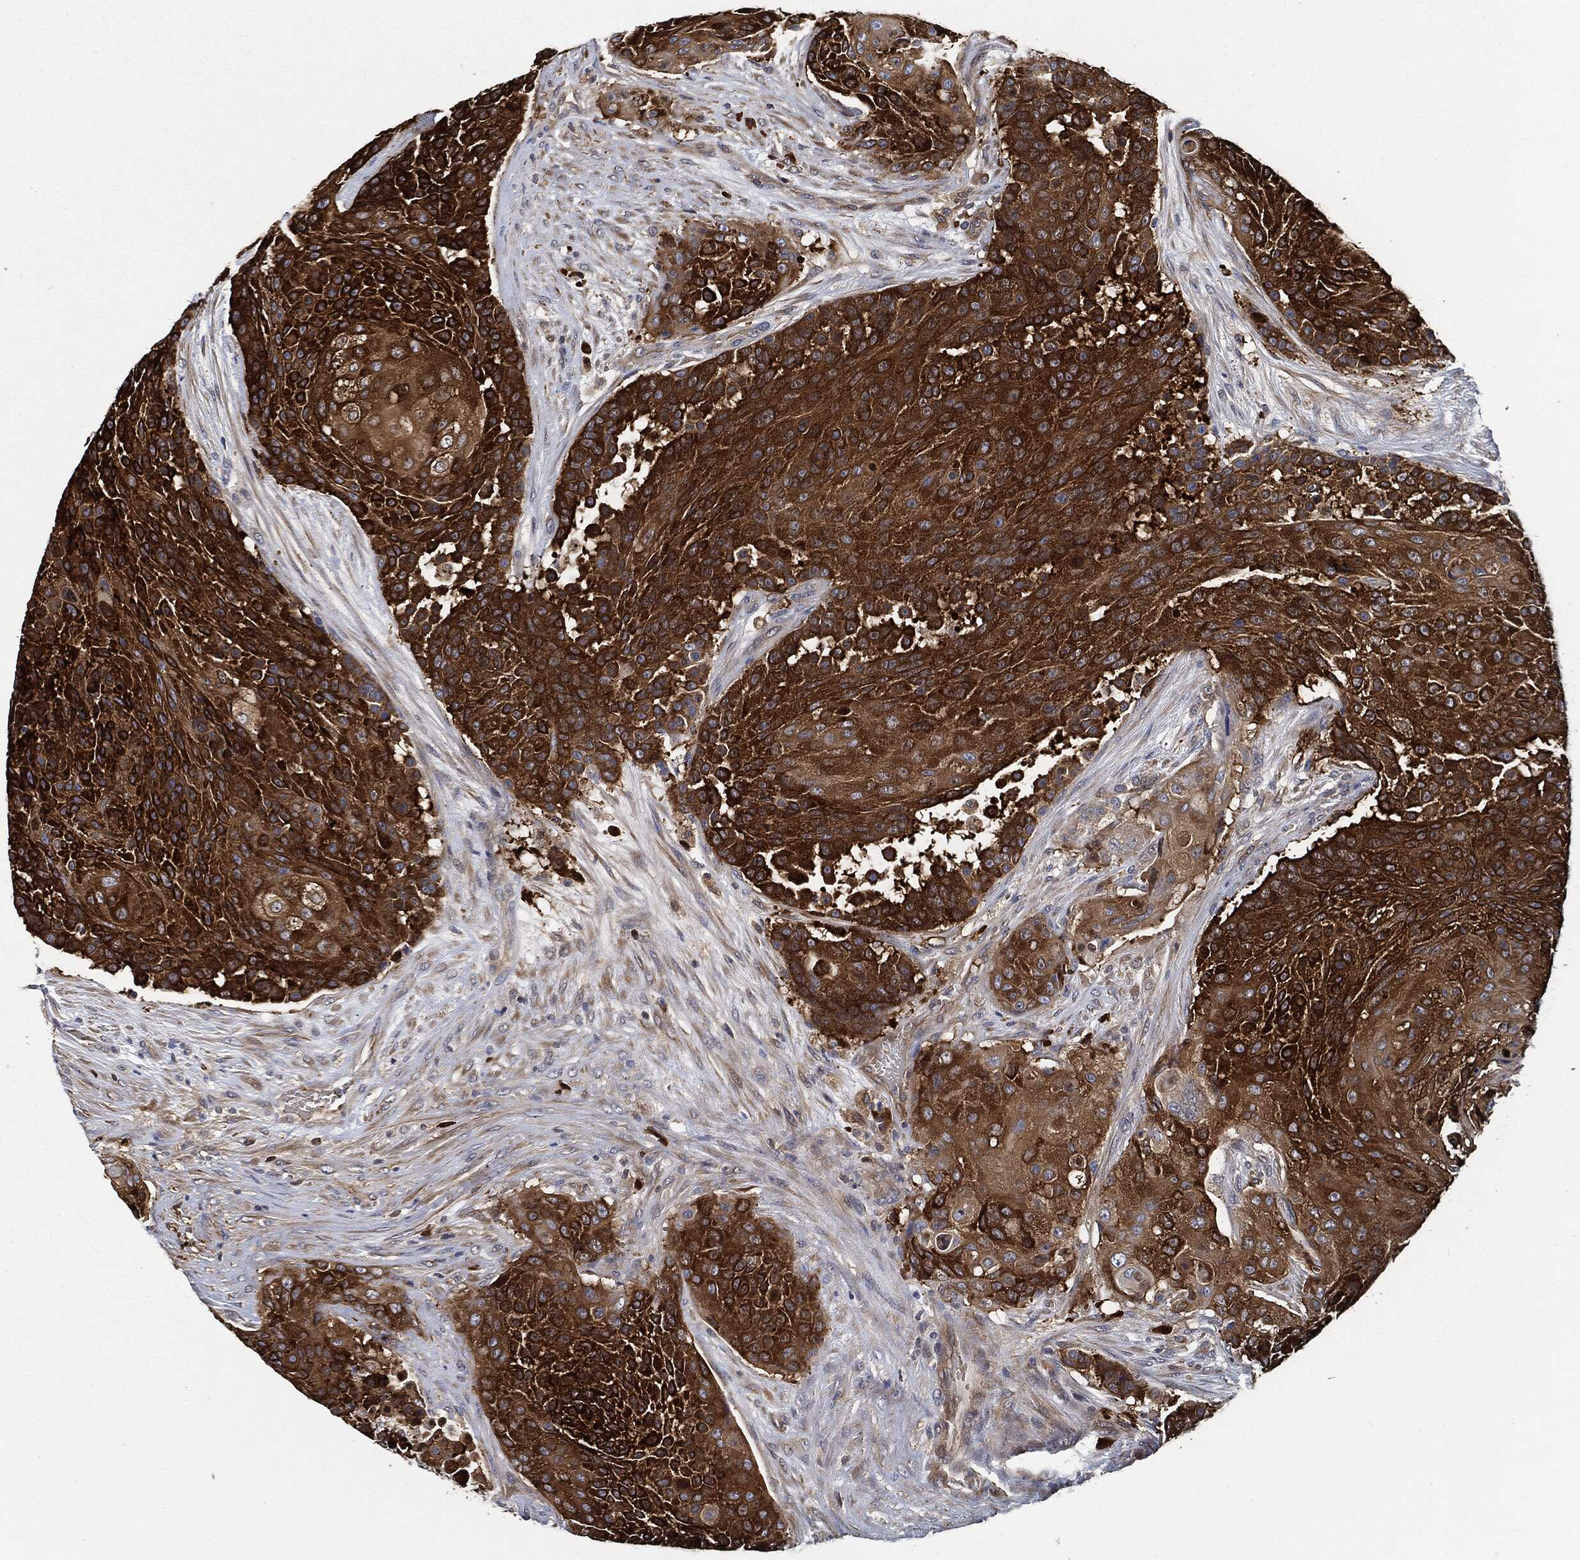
{"staining": {"intensity": "strong", "quantity": ">75%", "location": "cytoplasmic/membranous"}, "tissue": "urothelial cancer", "cell_type": "Tumor cells", "image_type": "cancer", "snomed": [{"axis": "morphology", "description": "Urothelial carcinoma, High grade"}, {"axis": "topography", "description": "Urinary bladder"}], "caption": "A brown stain labels strong cytoplasmic/membranous positivity of a protein in high-grade urothelial carcinoma tumor cells.", "gene": "PRDX2", "patient": {"sex": "female", "age": 63}}